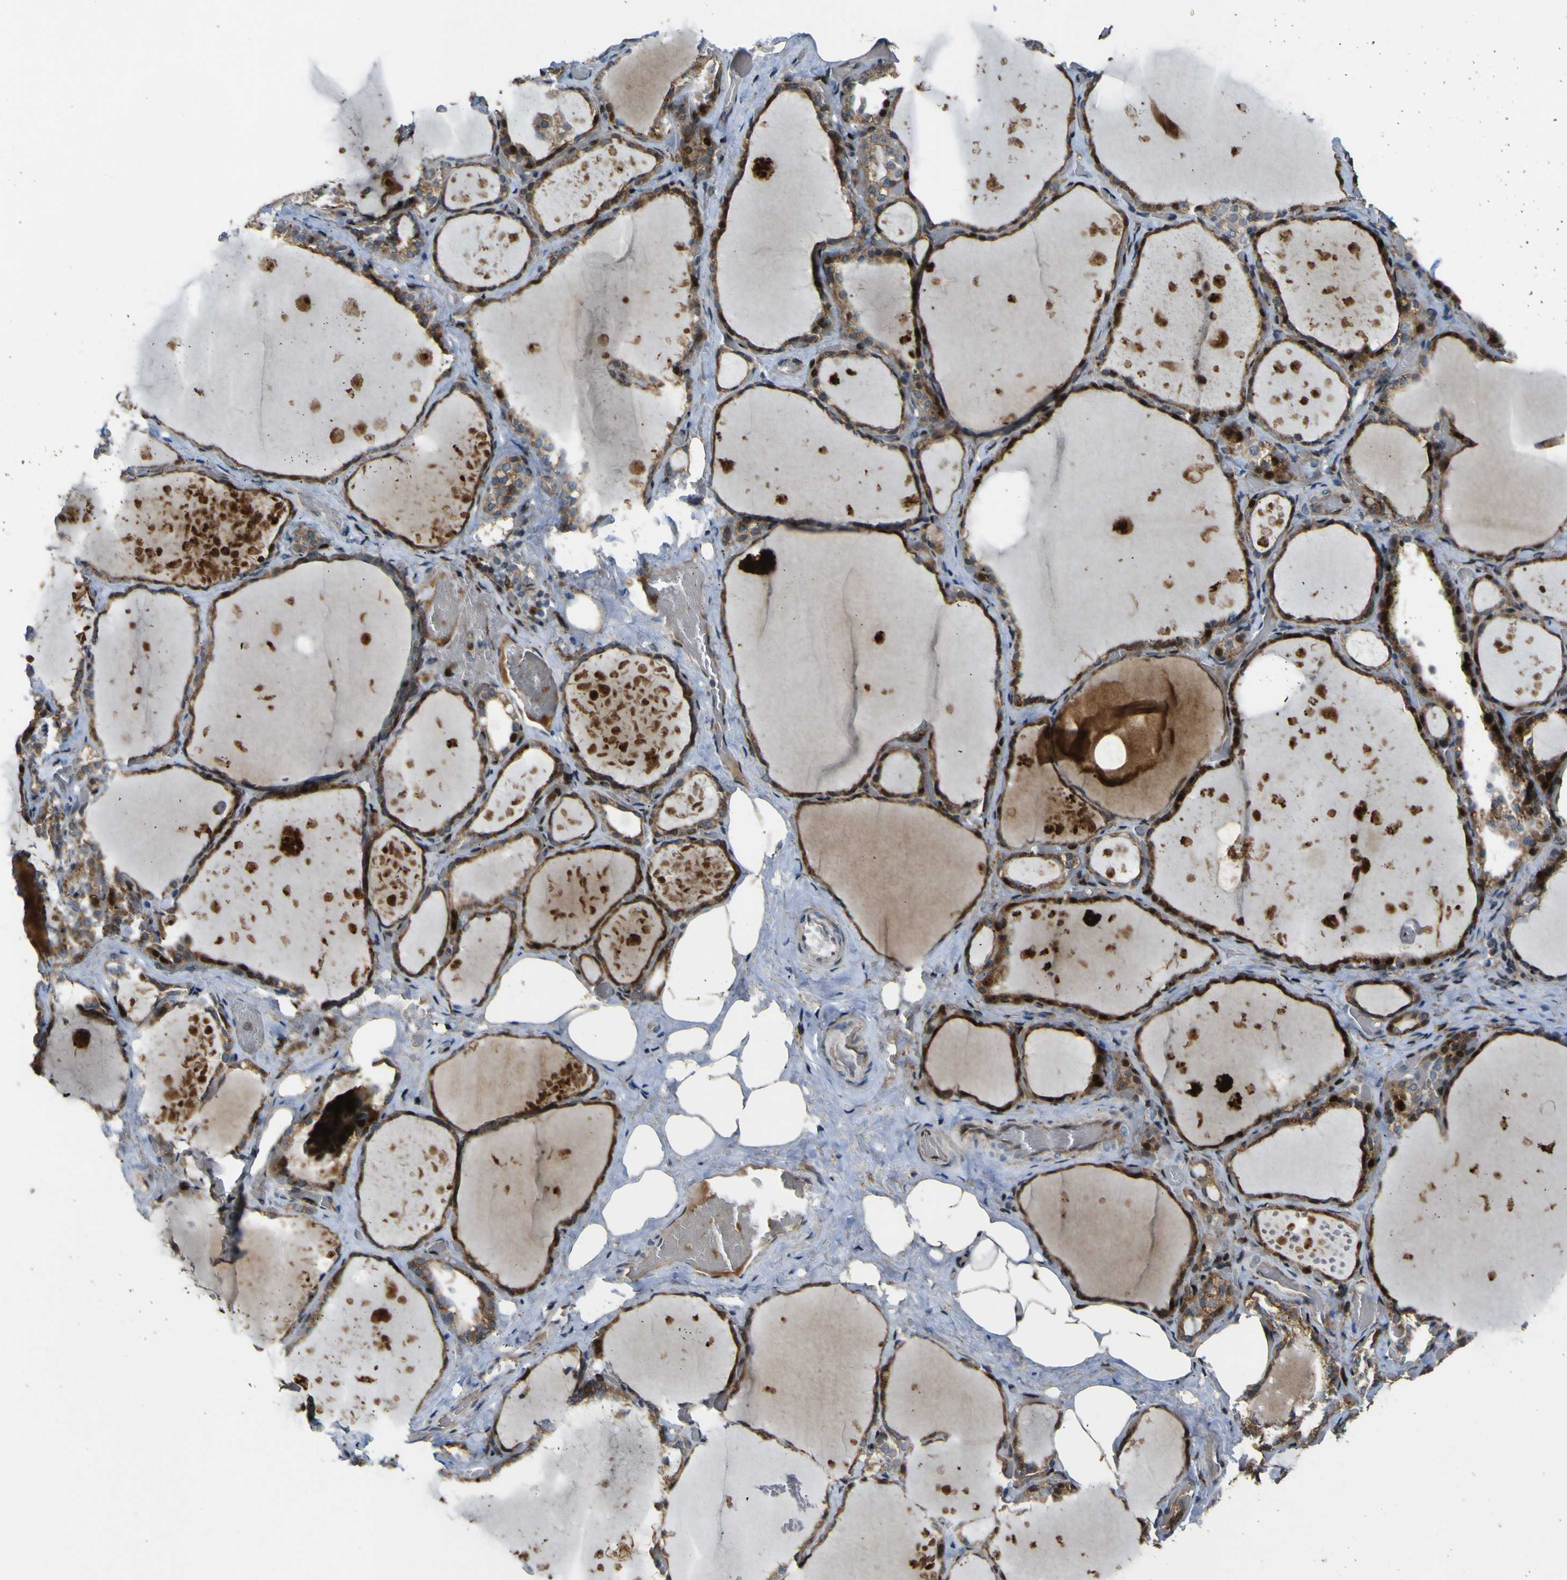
{"staining": {"intensity": "moderate", "quantity": ">75%", "location": "cytoplasmic/membranous"}, "tissue": "thyroid gland", "cell_type": "Glandular cells", "image_type": "normal", "snomed": [{"axis": "morphology", "description": "Normal tissue, NOS"}, {"axis": "topography", "description": "Thyroid gland"}], "caption": "High-magnification brightfield microscopy of normal thyroid gland stained with DAB (3,3'-diaminobenzidine) (brown) and counterstained with hematoxylin (blue). glandular cells exhibit moderate cytoplasmic/membranous staining is appreciated in about>75% of cells. (brown staining indicates protein expression, while blue staining denotes nuclei).", "gene": "LBHD1", "patient": {"sex": "male", "age": 61}}